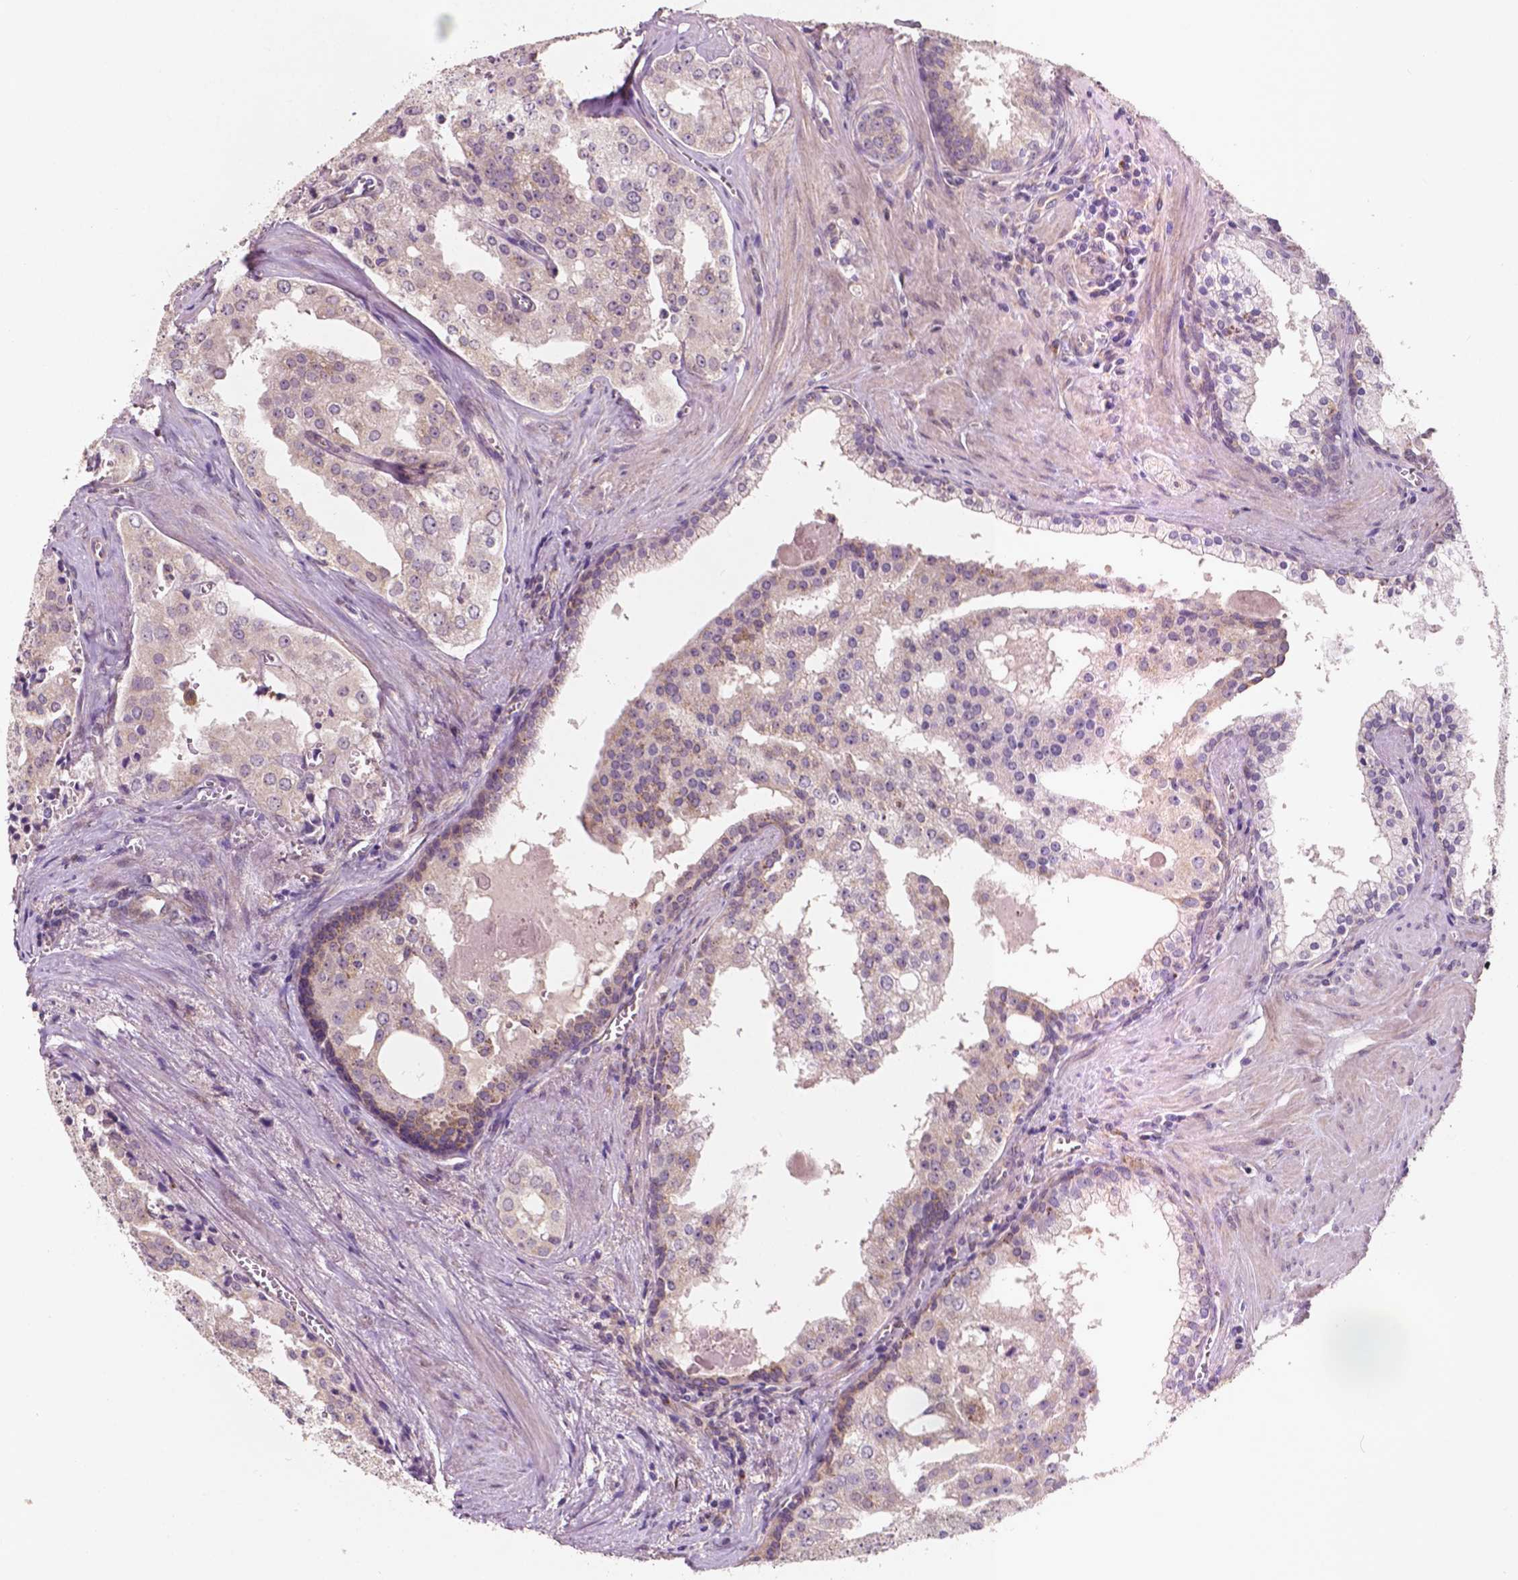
{"staining": {"intensity": "weak", "quantity": "<25%", "location": "cytoplasmic/membranous"}, "tissue": "prostate cancer", "cell_type": "Tumor cells", "image_type": "cancer", "snomed": [{"axis": "morphology", "description": "Adenocarcinoma, High grade"}, {"axis": "topography", "description": "Prostate"}], "caption": "The immunohistochemistry micrograph has no significant staining in tumor cells of prostate cancer (adenocarcinoma (high-grade)) tissue.", "gene": "EBAG9", "patient": {"sex": "male", "age": 68}}